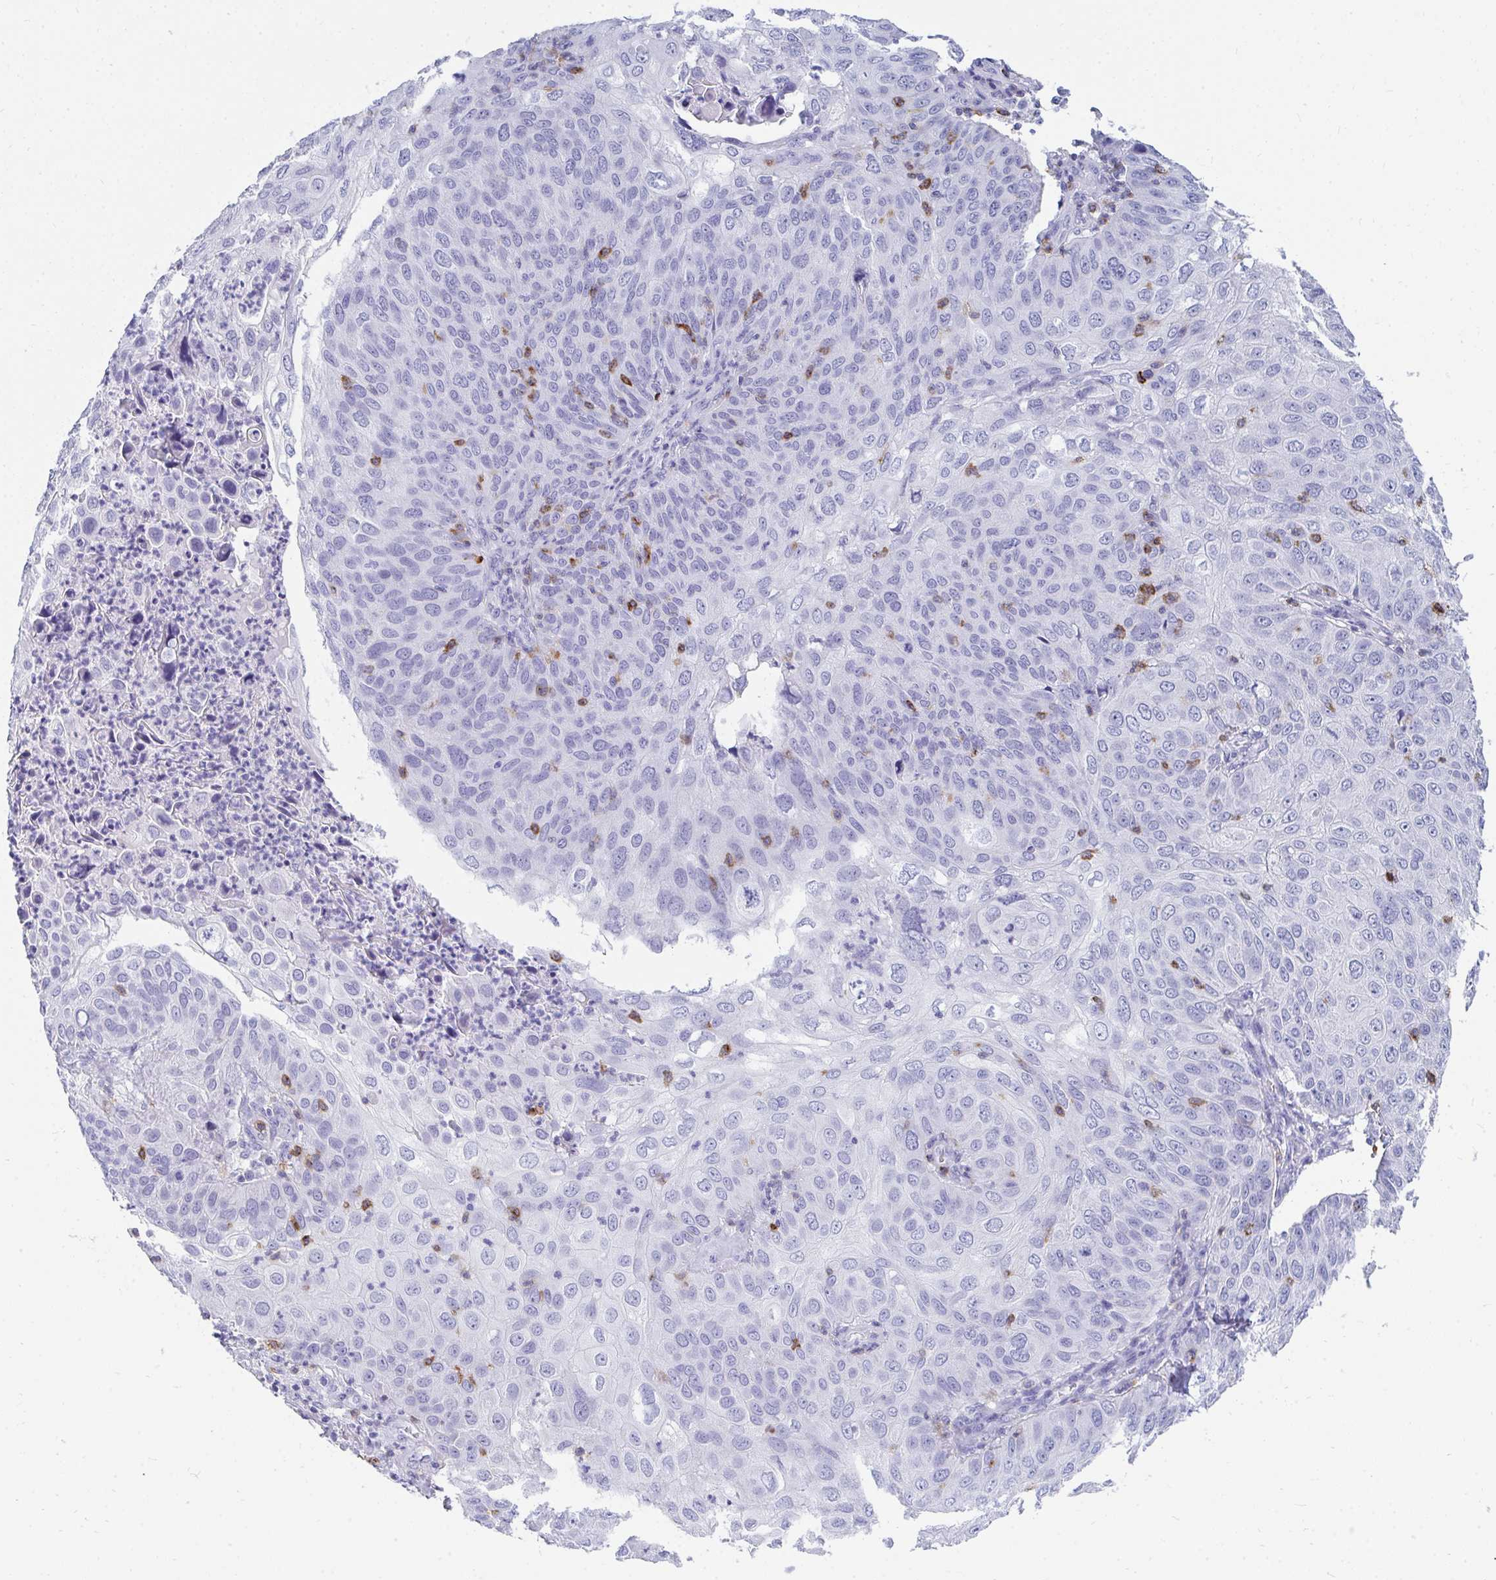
{"staining": {"intensity": "negative", "quantity": "none", "location": "none"}, "tissue": "skin cancer", "cell_type": "Tumor cells", "image_type": "cancer", "snomed": [{"axis": "morphology", "description": "Squamous cell carcinoma, NOS"}, {"axis": "topography", "description": "Skin"}], "caption": "Human skin cancer stained for a protein using immunohistochemistry (IHC) demonstrates no positivity in tumor cells.", "gene": "CD7", "patient": {"sex": "male", "age": 87}}